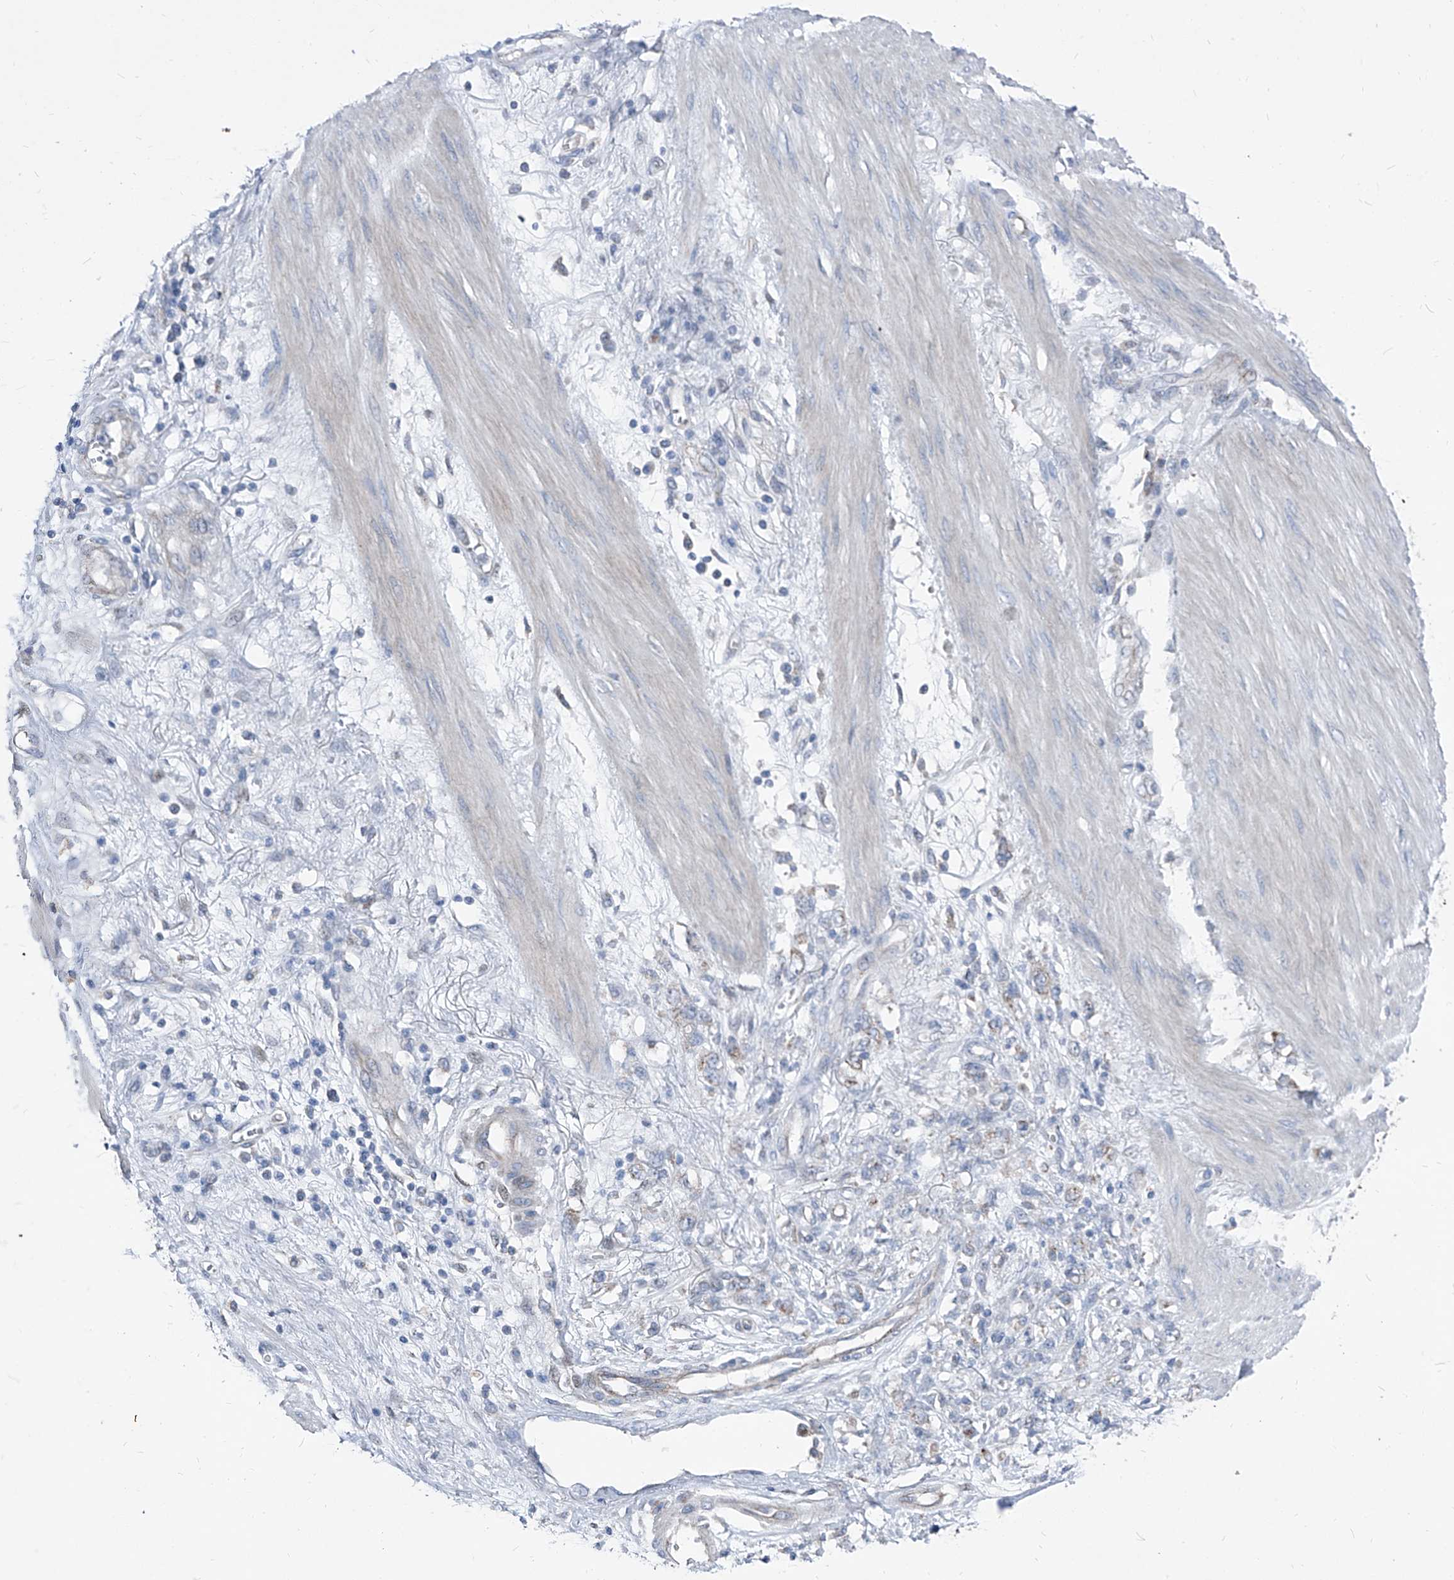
{"staining": {"intensity": "negative", "quantity": "none", "location": "none"}, "tissue": "stomach cancer", "cell_type": "Tumor cells", "image_type": "cancer", "snomed": [{"axis": "morphology", "description": "Adenocarcinoma, NOS"}, {"axis": "topography", "description": "Stomach"}], "caption": "A histopathology image of stomach cancer (adenocarcinoma) stained for a protein reveals no brown staining in tumor cells.", "gene": "AGPS", "patient": {"sex": "female", "age": 76}}